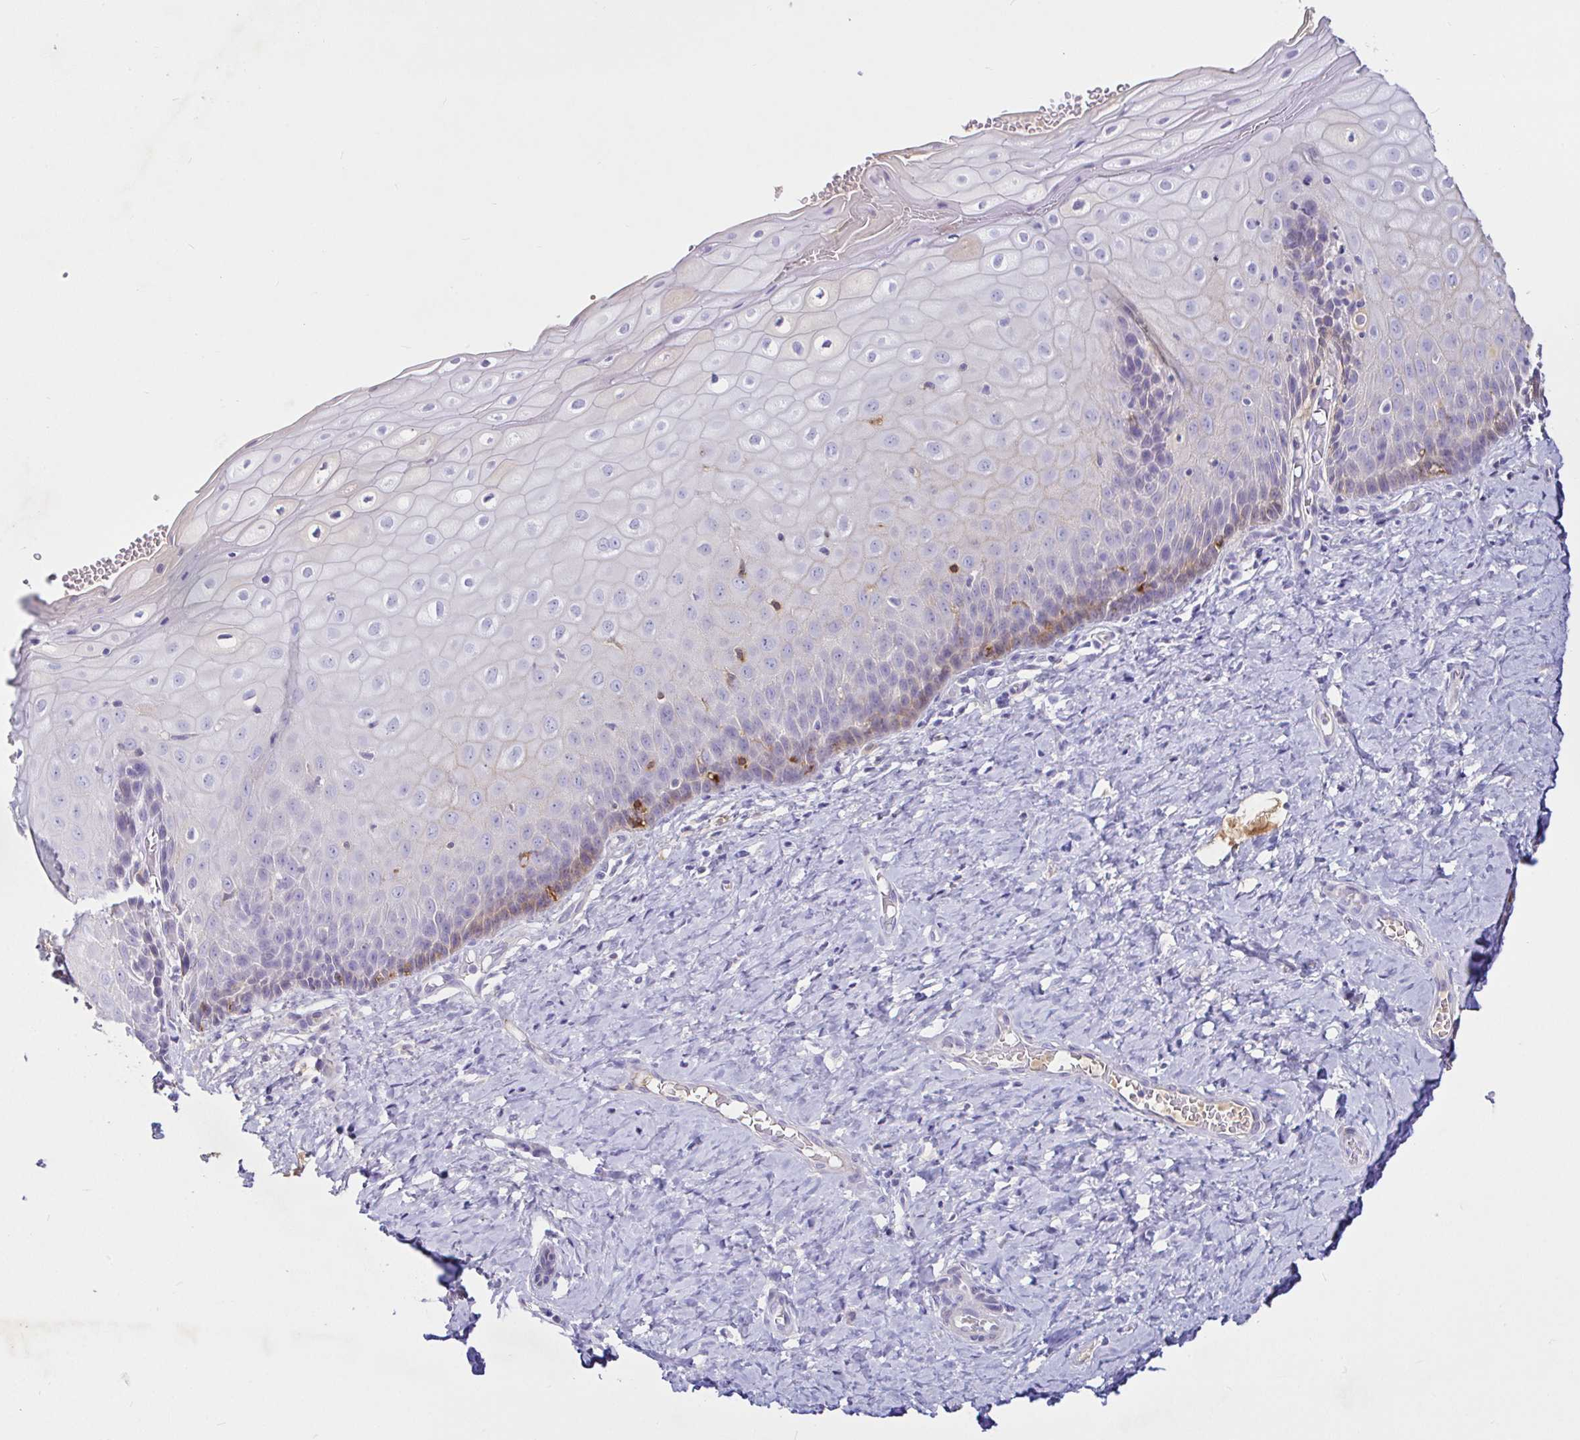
{"staining": {"intensity": "negative", "quantity": "none", "location": "none"}, "tissue": "cervix", "cell_type": "Glandular cells", "image_type": "normal", "snomed": [{"axis": "morphology", "description": "Normal tissue, NOS"}, {"axis": "topography", "description": "Cervix"}], "caption": "A high-resolution histopathology image shows immunohistochemistry staining of benign cervix, which demonstrates no significant staining in glandular cells. (DAB (3,3'-diaminobenzidine) immunohistochemistry visualized using brightfield microscopy, high magnification).", "gene": "SAA2", "patient": {"sex": "female", "age": 37}}